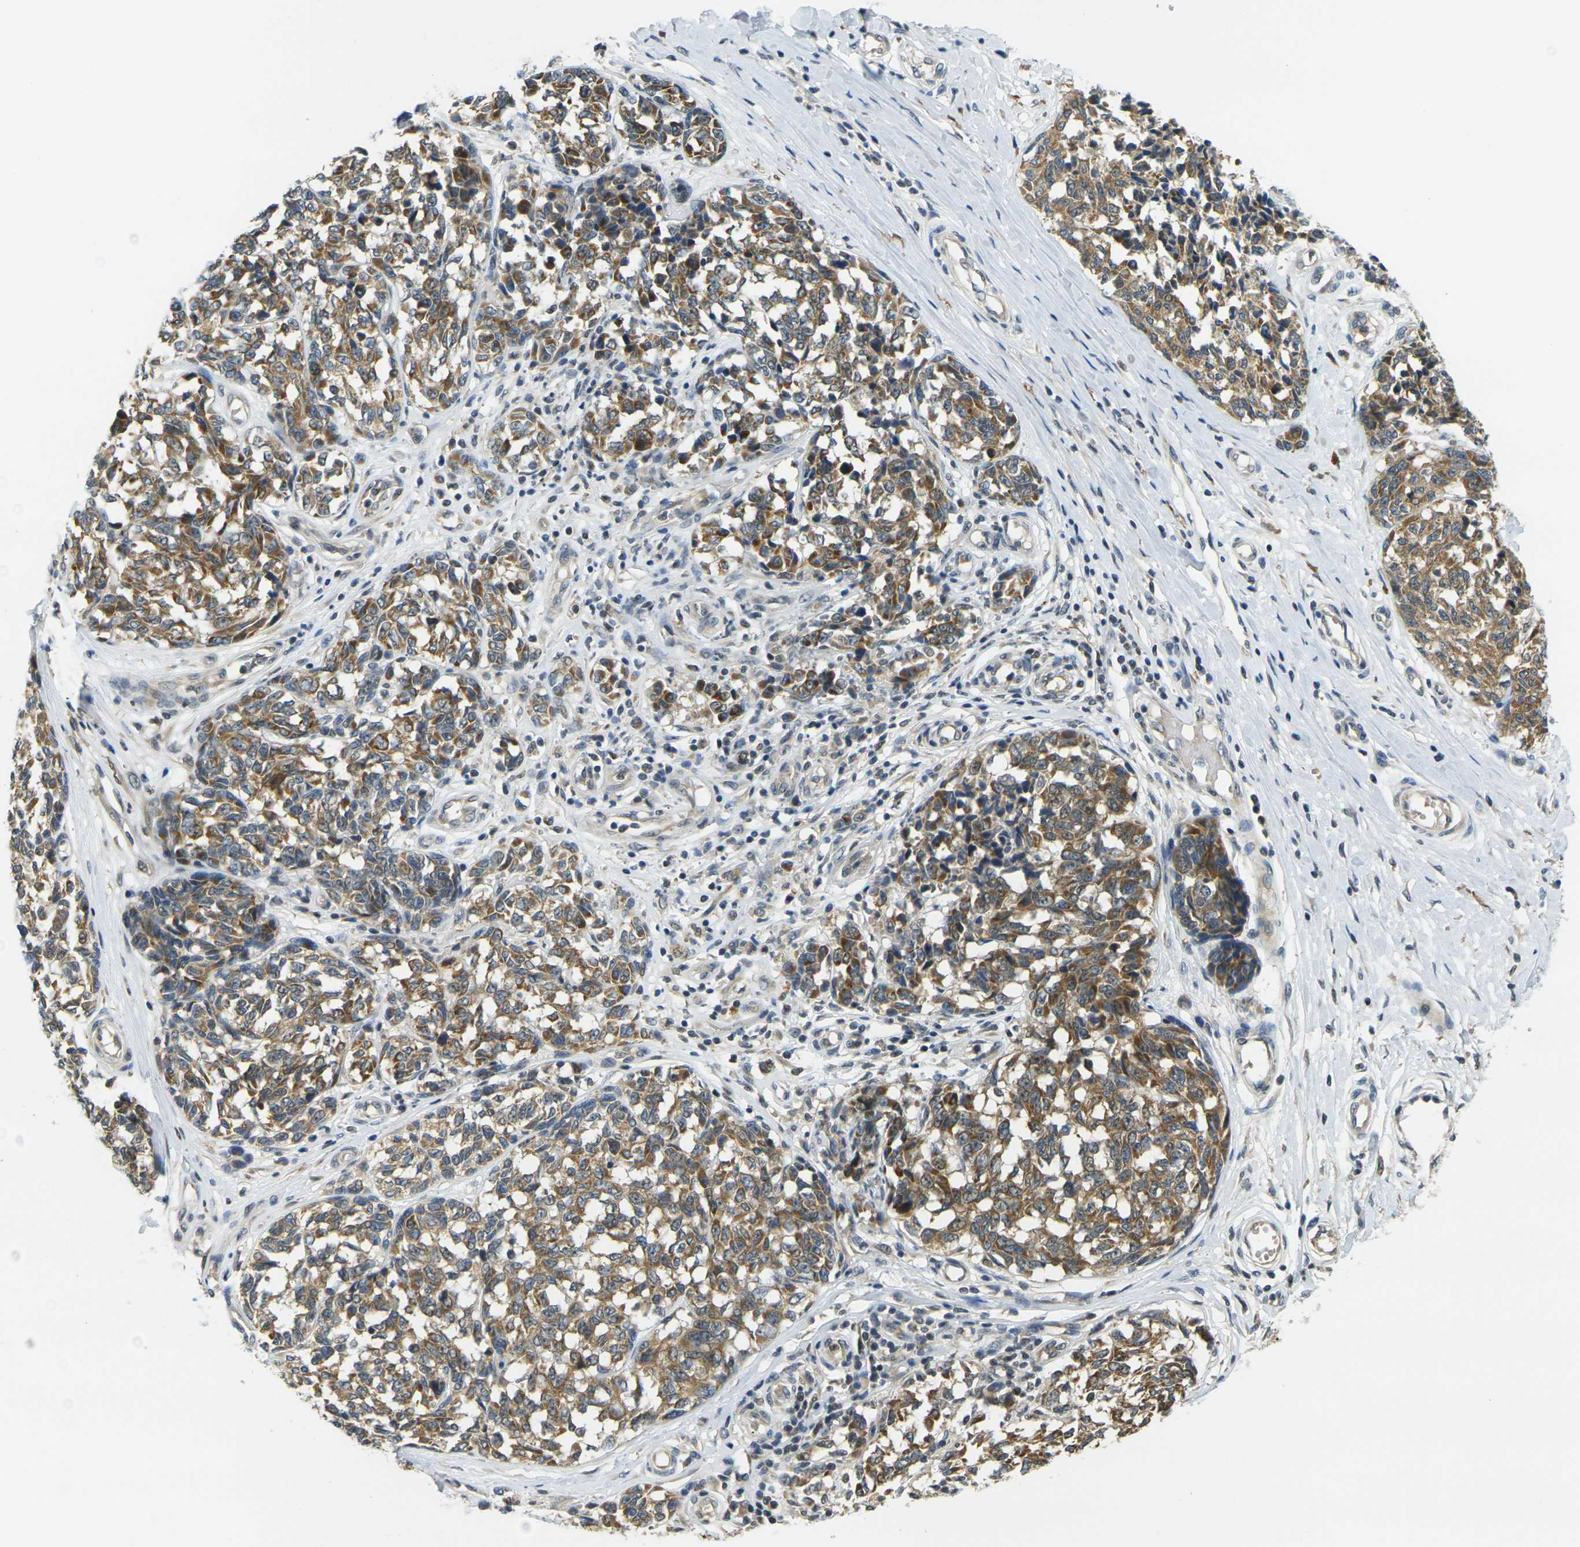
{"staining": {"intensity": "moderate", "quantity": ">75%", "location": "cytoplasmic/membranous"}, "tissue": "melanoma", "cell_type": "Tumor cells", "image_type": "cancer", "snomed": [{"axis": "morphology", "description": "Malignant melanoma, NOS"}, {"axis": "topography", "description": "Skin"}], "caption": "Moderate cytoplasmic/membranous protein staining is identified in about >75% of tumor cells in malignant melanoma. (Stains: DAB (3,3'-diaminobenzidine) in brown, nuclei in blue, Microscopy: brightfield microscopy at high magnification).", "gene": "KLHL8", "patient": {"sex": "female", "age": 64}}